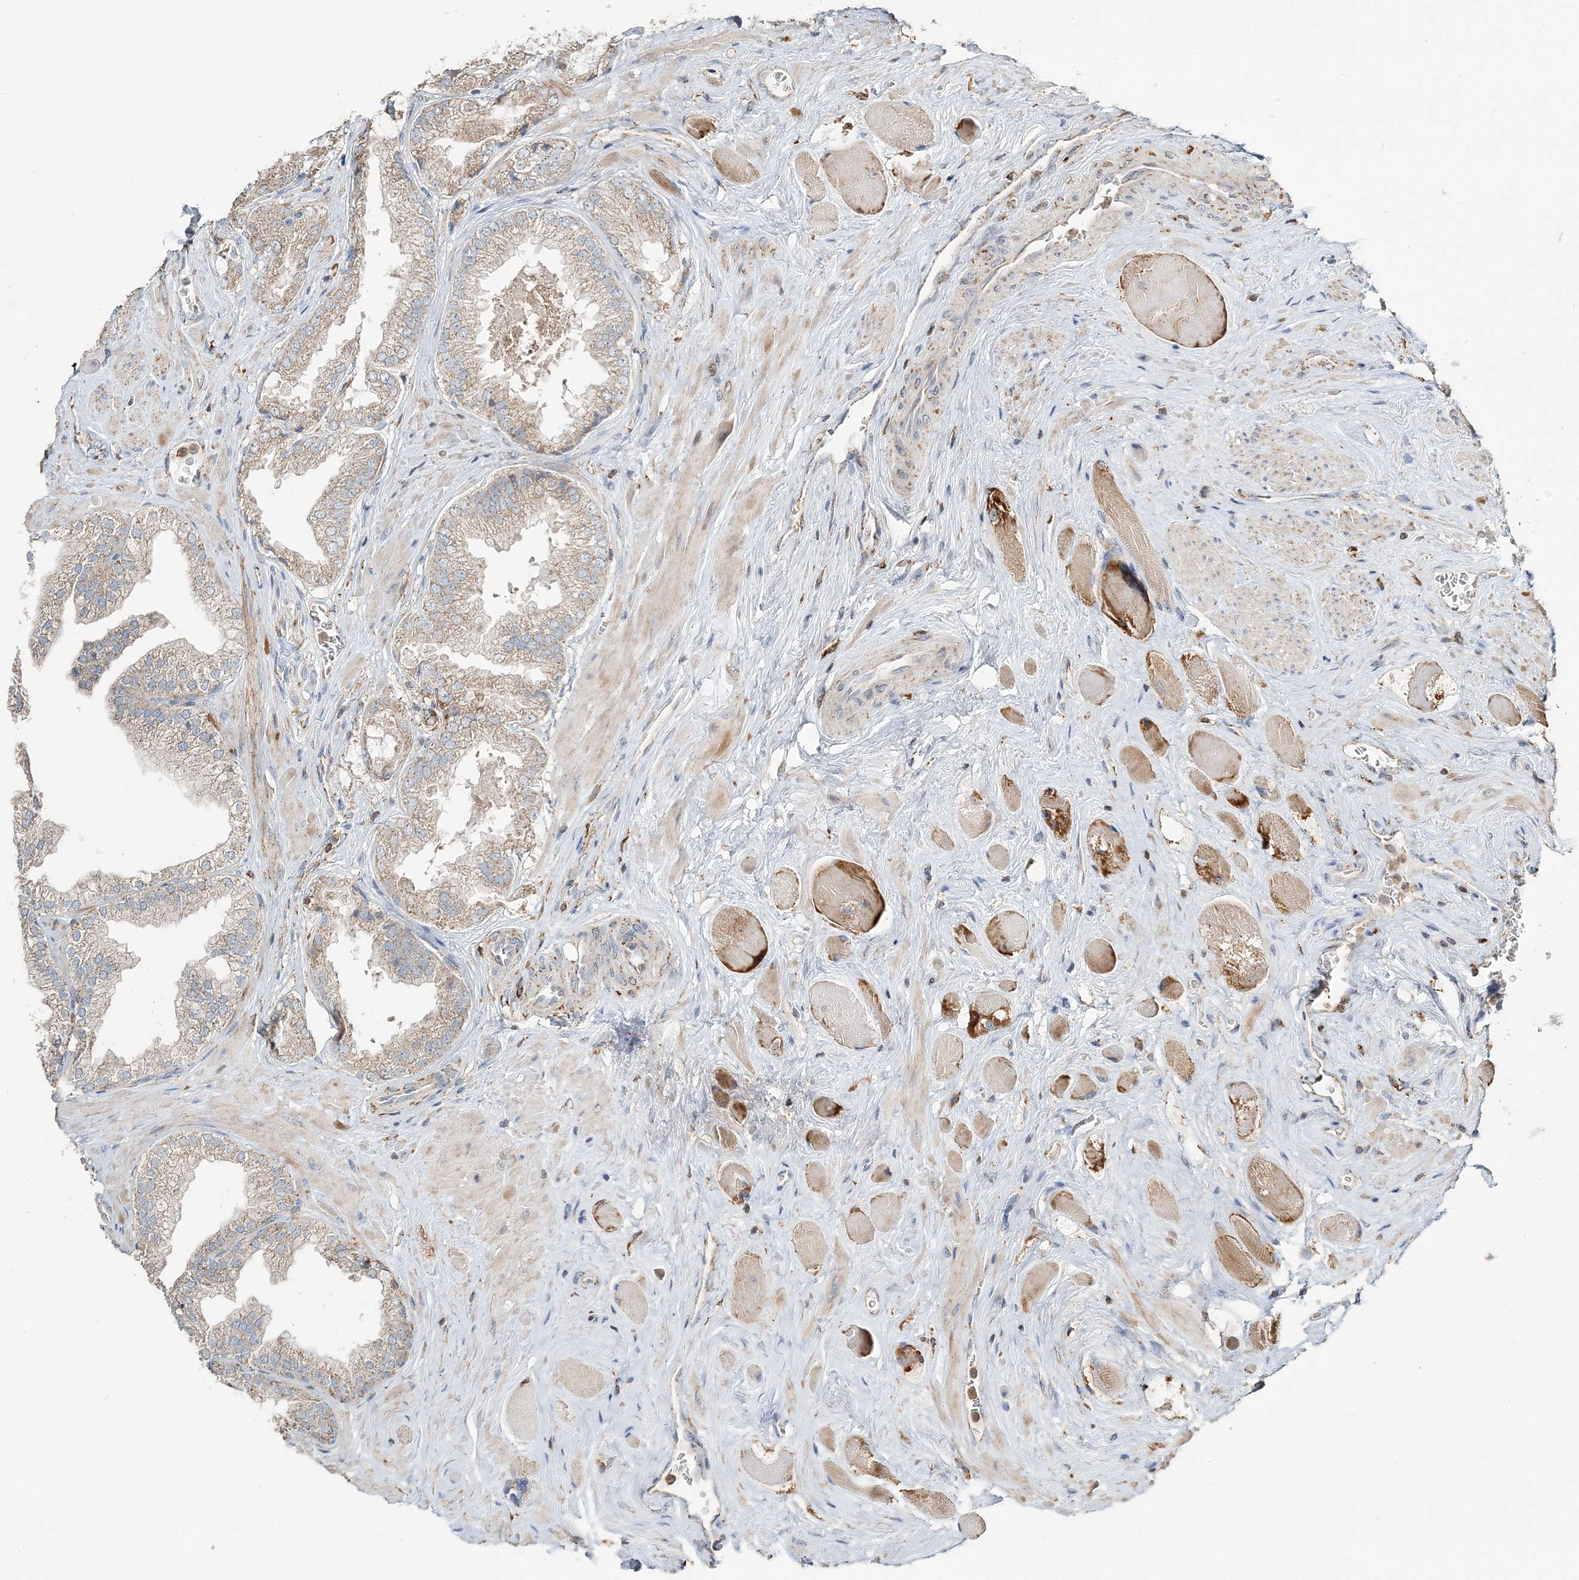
{"staining": {"intensity": "weak", "quantity": "25%-75%", "location": "cytoplasmic/membranous"}, "tissue": "prostate cancer", "cell_type": "Tumor cells", "image_type": "cancer", "snomed": [{"axis": "morphology", "description": "Adenocarcinoma, High grade"}, {"axis": "topography", "description": "Prostate"}], "caption": "Prostate cancer (adenocarcinoma (high-grade)) was stained to show a protein in brown. There is low levels of weak cytoplasmic/membranous expression in about 25%-75% of tumor cells.", "gene": "TMLHE", "patient": {"sex": "male", "age": 58}}